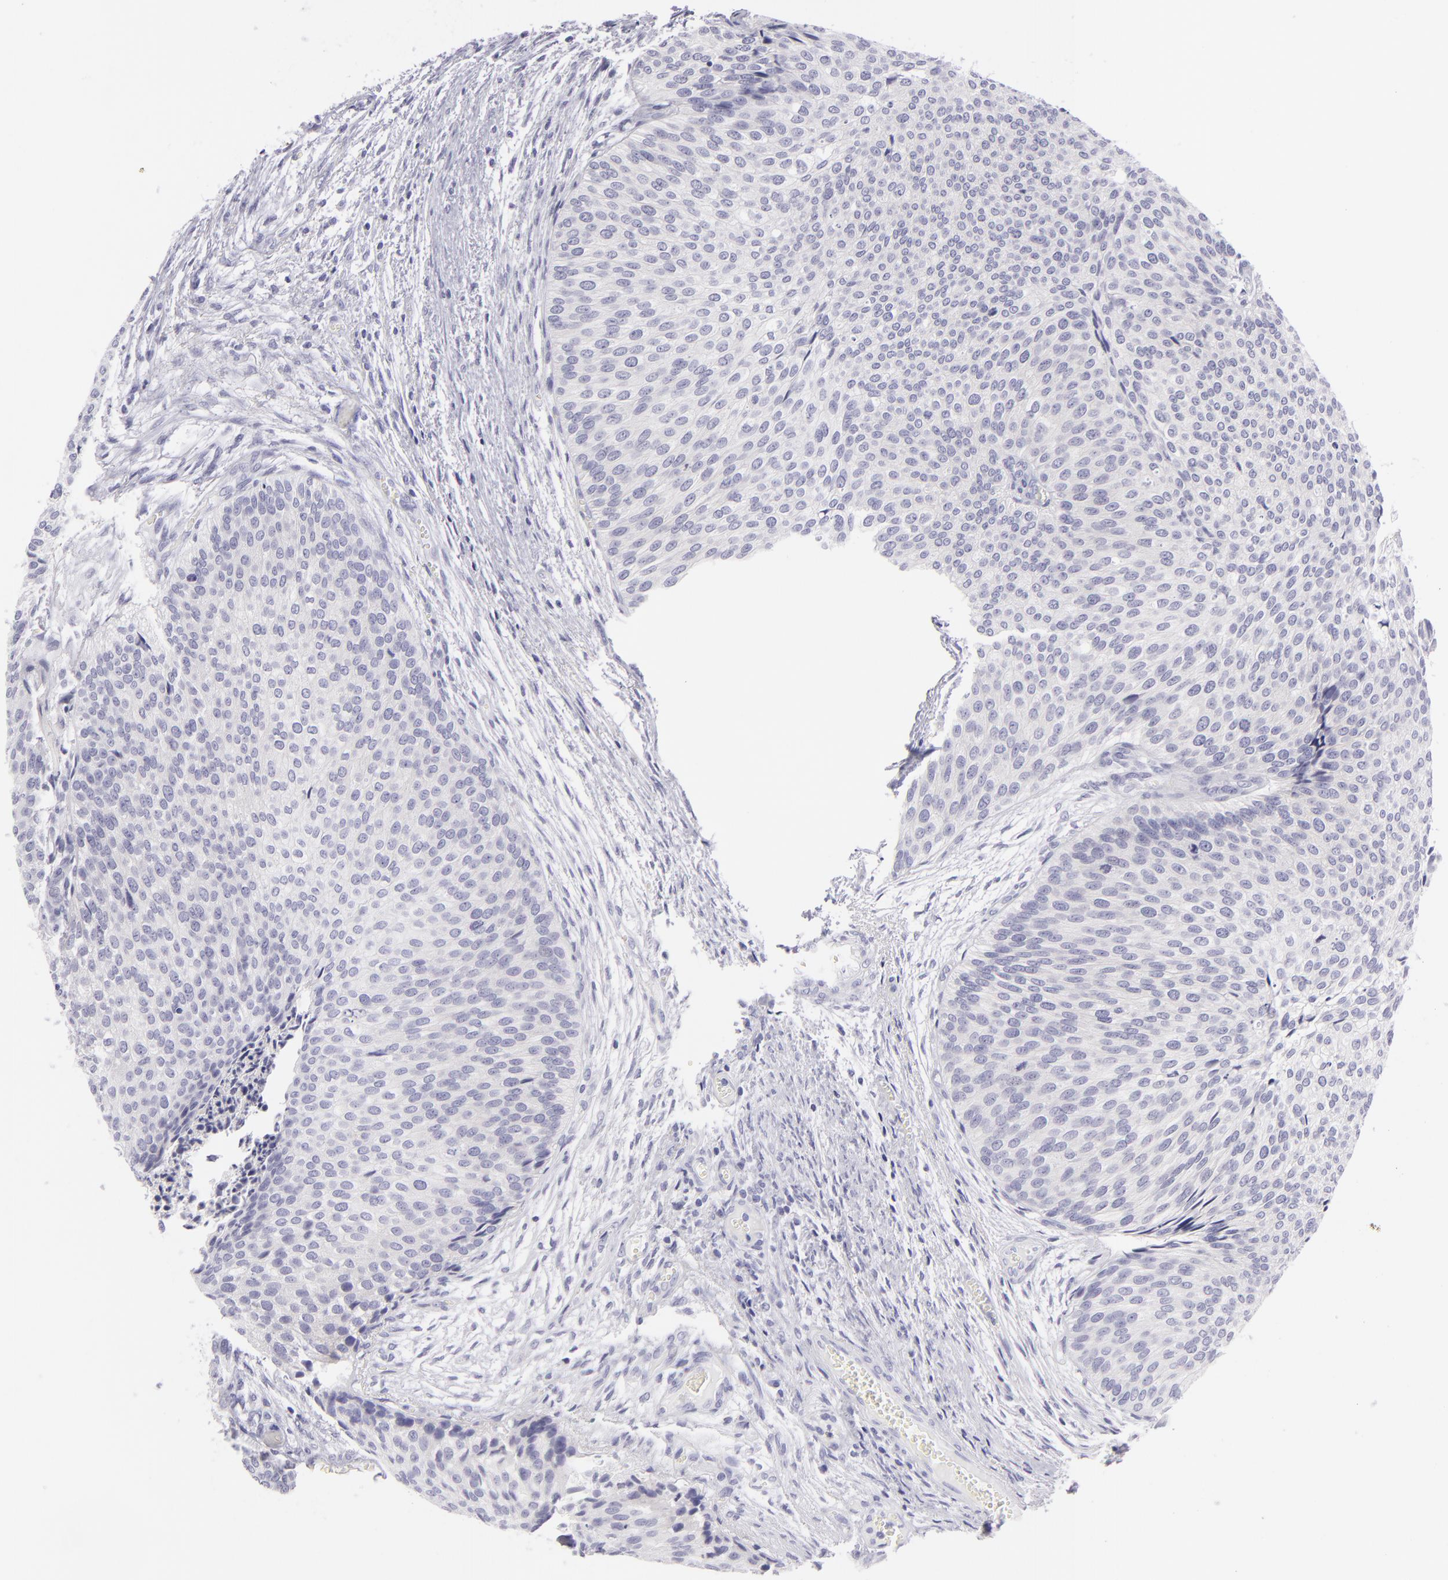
{"staining": {"intensity": "negative", "quantity": "none", "location": "none"}, "tissue": "urothelial cancer", "cell_type": "Tumor cells", "image_type": "cancer", "snomed": [{"axis": "morphology", "description": "Urothelial carcinoma, Low grade"}, {"axis": "topography", "description": "Urinary bladder"}], "caption": "Histopathology image shows no protein staining in tumor cells of low-grade urothelial carcinoma tissue. (DAB immunohistochemistry, high magnification).", "gene": "DLG4", "patient": {"sex": "male", "age": 84}}